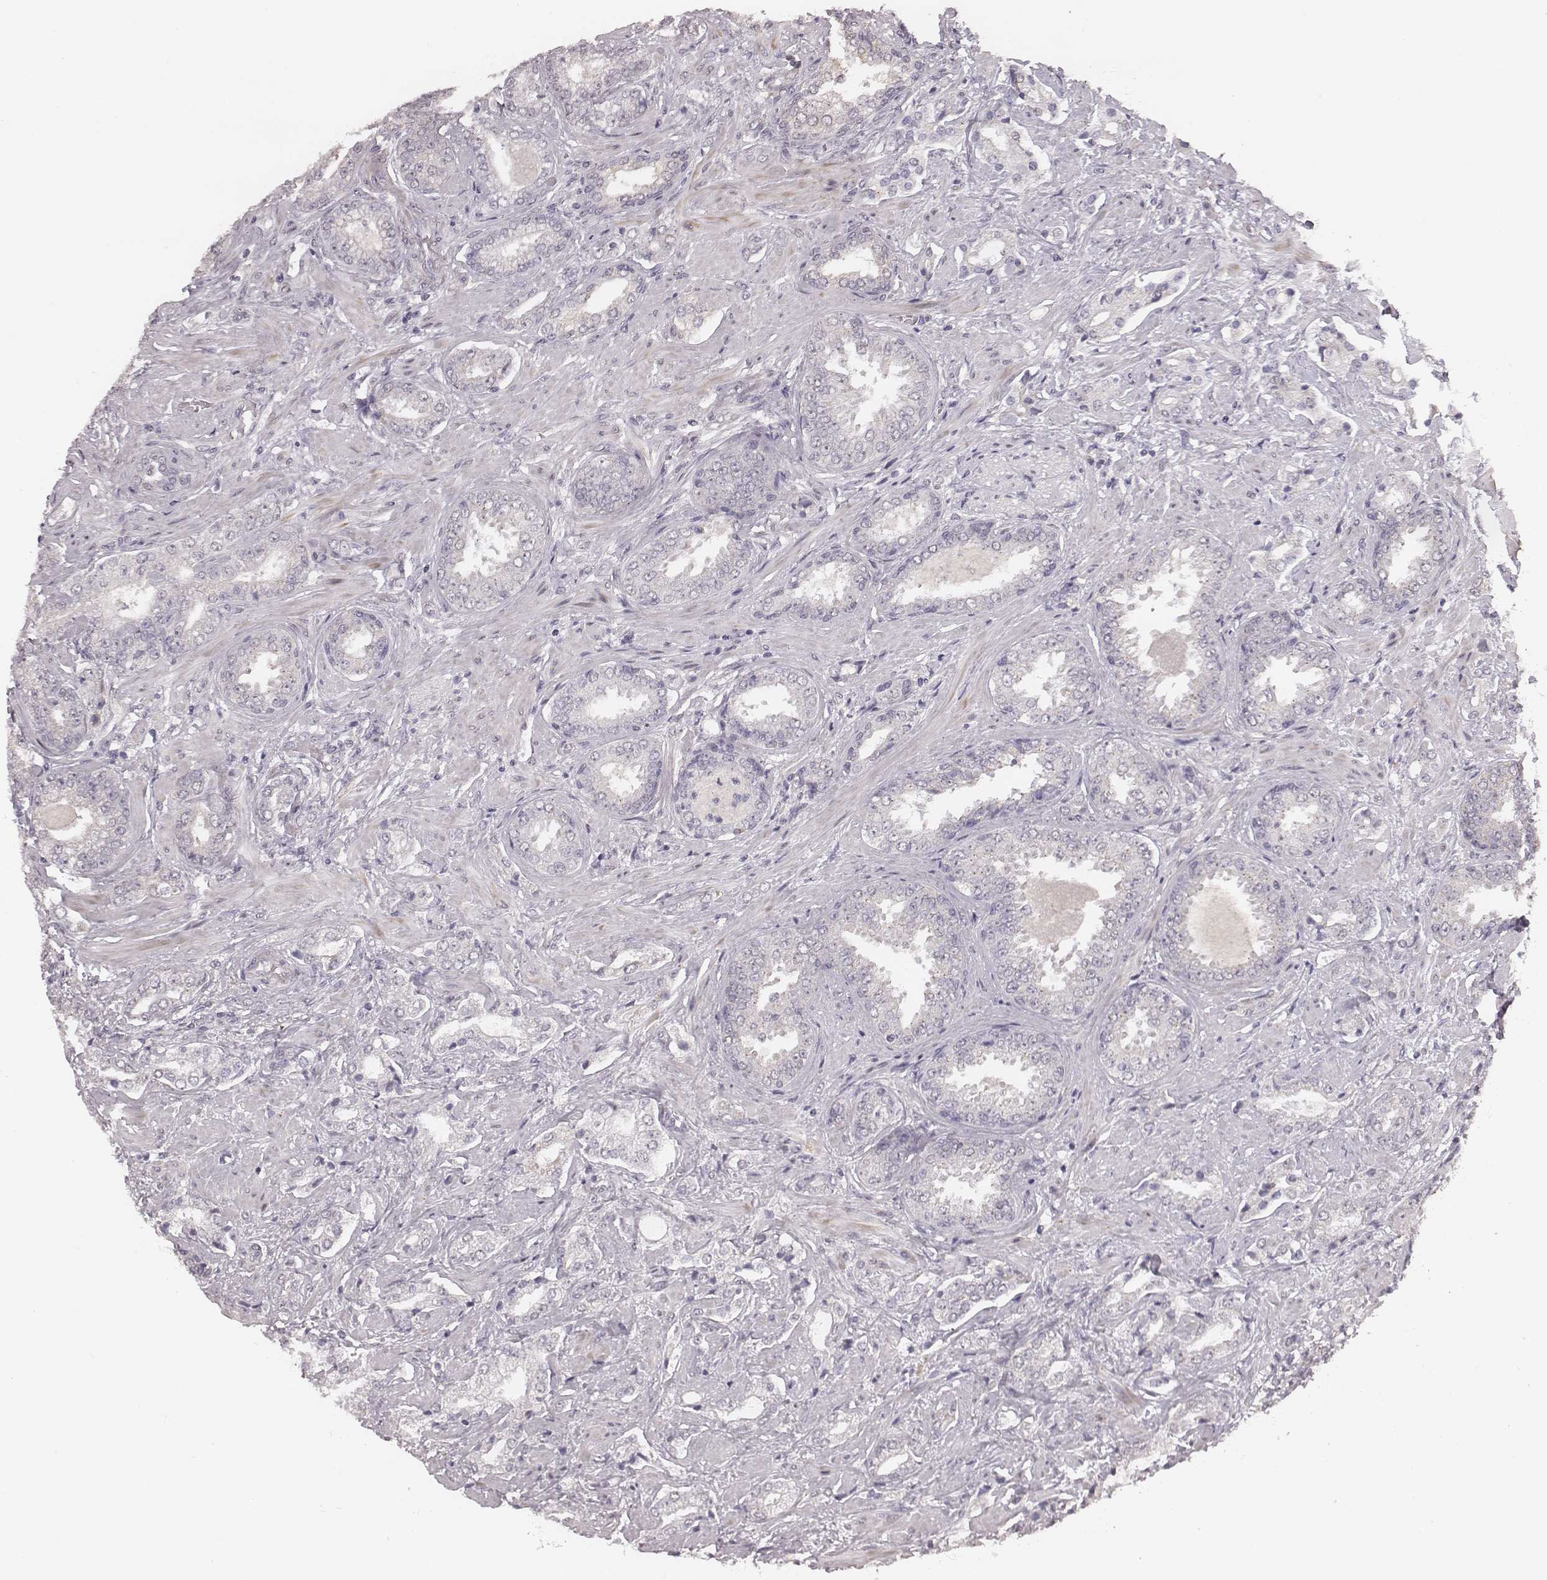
{"staining": {"intensity": "negative", "quantity": "none", "location": "none"}, "tissue": "prostate cancer", "cell_type": "Tumor cells", "image_type": "cancer", "snomed": [{"axis": "morphology", "description": "Adenocarcinoma, Low grade"}, {"axis": "topography", "description": "Prostate"}], "caption": "This micrograph is of low-grade adenocarcinoma (prostate) stained with IHC to label a protein in brown with the nuclei are counter-stained blue. There is no staining in tumor cells.", "gene": "SLC7A4", "patient": {"sex": "male", "age": 61}}